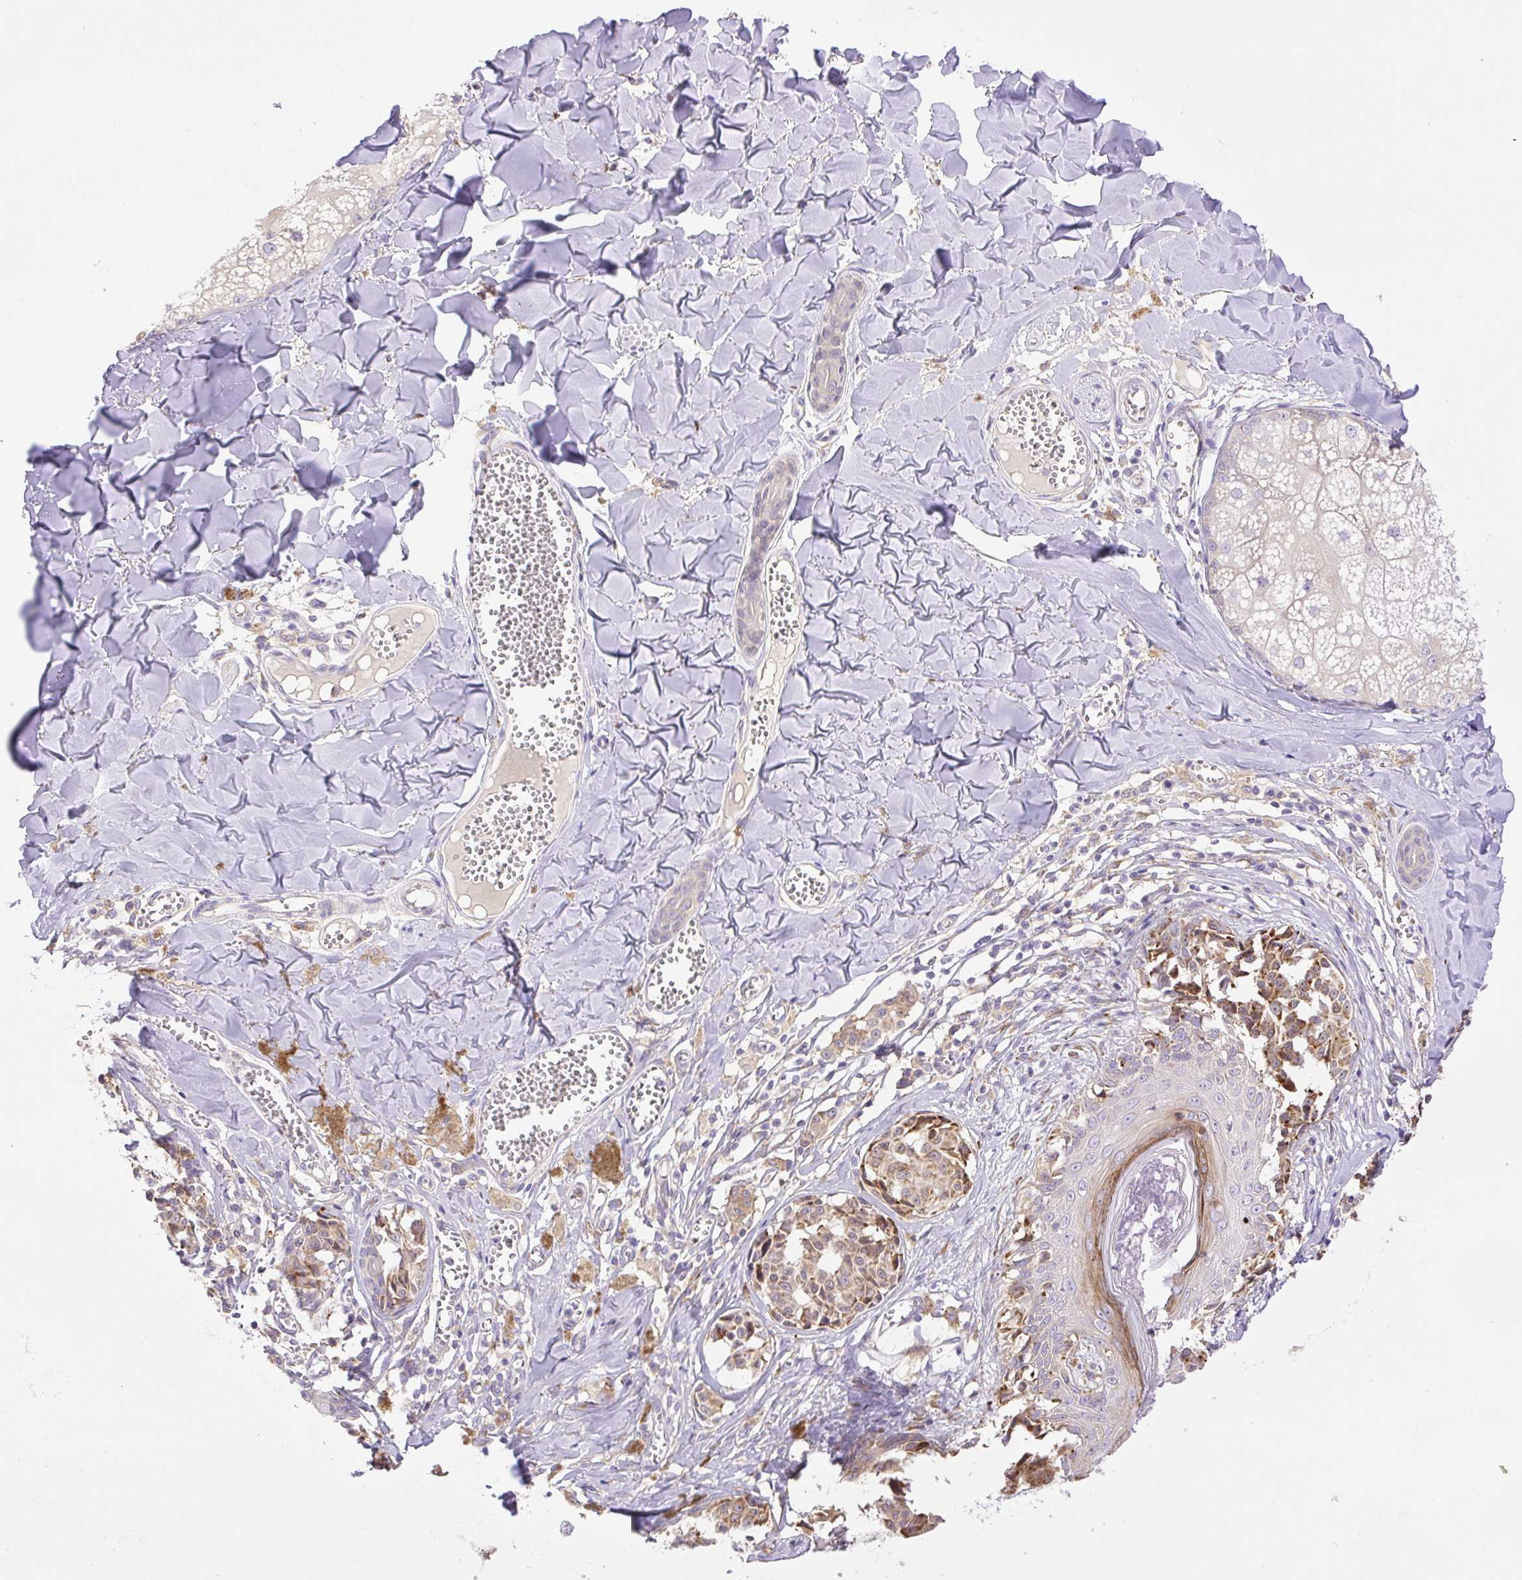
{"staining": {"intensity": "moderate", "quantity": ">75%", "location": "cytoplasmic/membranous"}, "tissue": "melanoma", "cell_type": "Tumor cells", "image_type": "cancer", "snomed": [{"axis": "morphology", "description": "Malignant melanoma, NOS"}, {"axis": "topography", "description": "Skin"}], "caption": "Protein expression analysis of human melanoma reveals moderate cytoplasmic/membranous positivity in approximately >75% of tumor cells.", "gene": "POFUT1", "patient": {"sex": "female", "age": 43}}